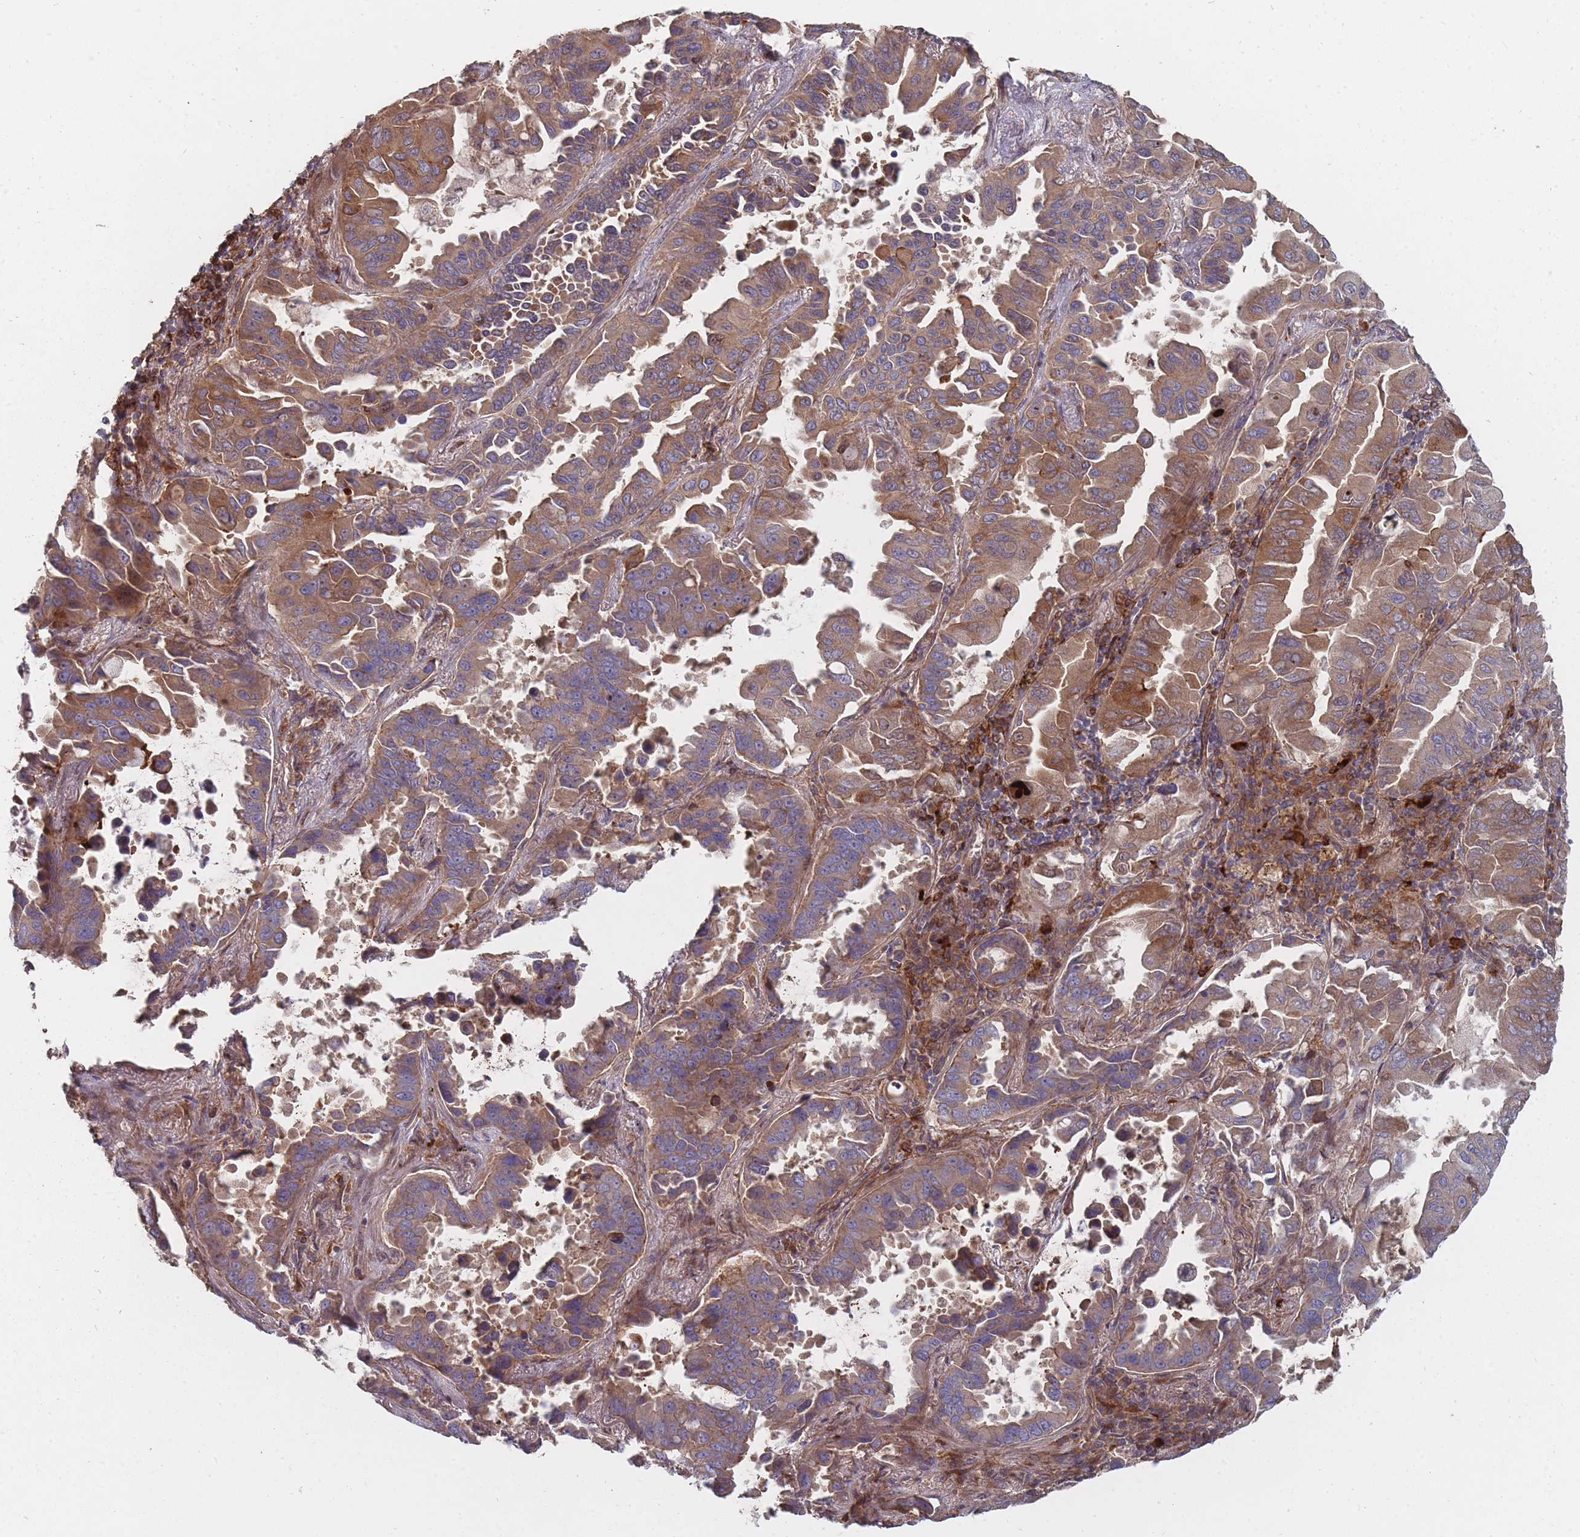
{"staining": {"intensity": "moderate", "quantity": ">75%", "location": "cytoplasmic/membranous"}, "tissue": "lung cancer", "cell_type": "Tumor cells", "image_type": "cancer", "snomed": [{"axis": "morphology", "description": "Adenocarcinoma, NOS"}, {"axis": "topography", "description": "Lung"}], "caption": "Protein staining reveals moderate cytoplasmic/membranous expression in about >75% of tumor cells in lung cancer (adenocarcinoma).", "gene": "THSD7B", "patient": {"sex": "male", "age": 64}}